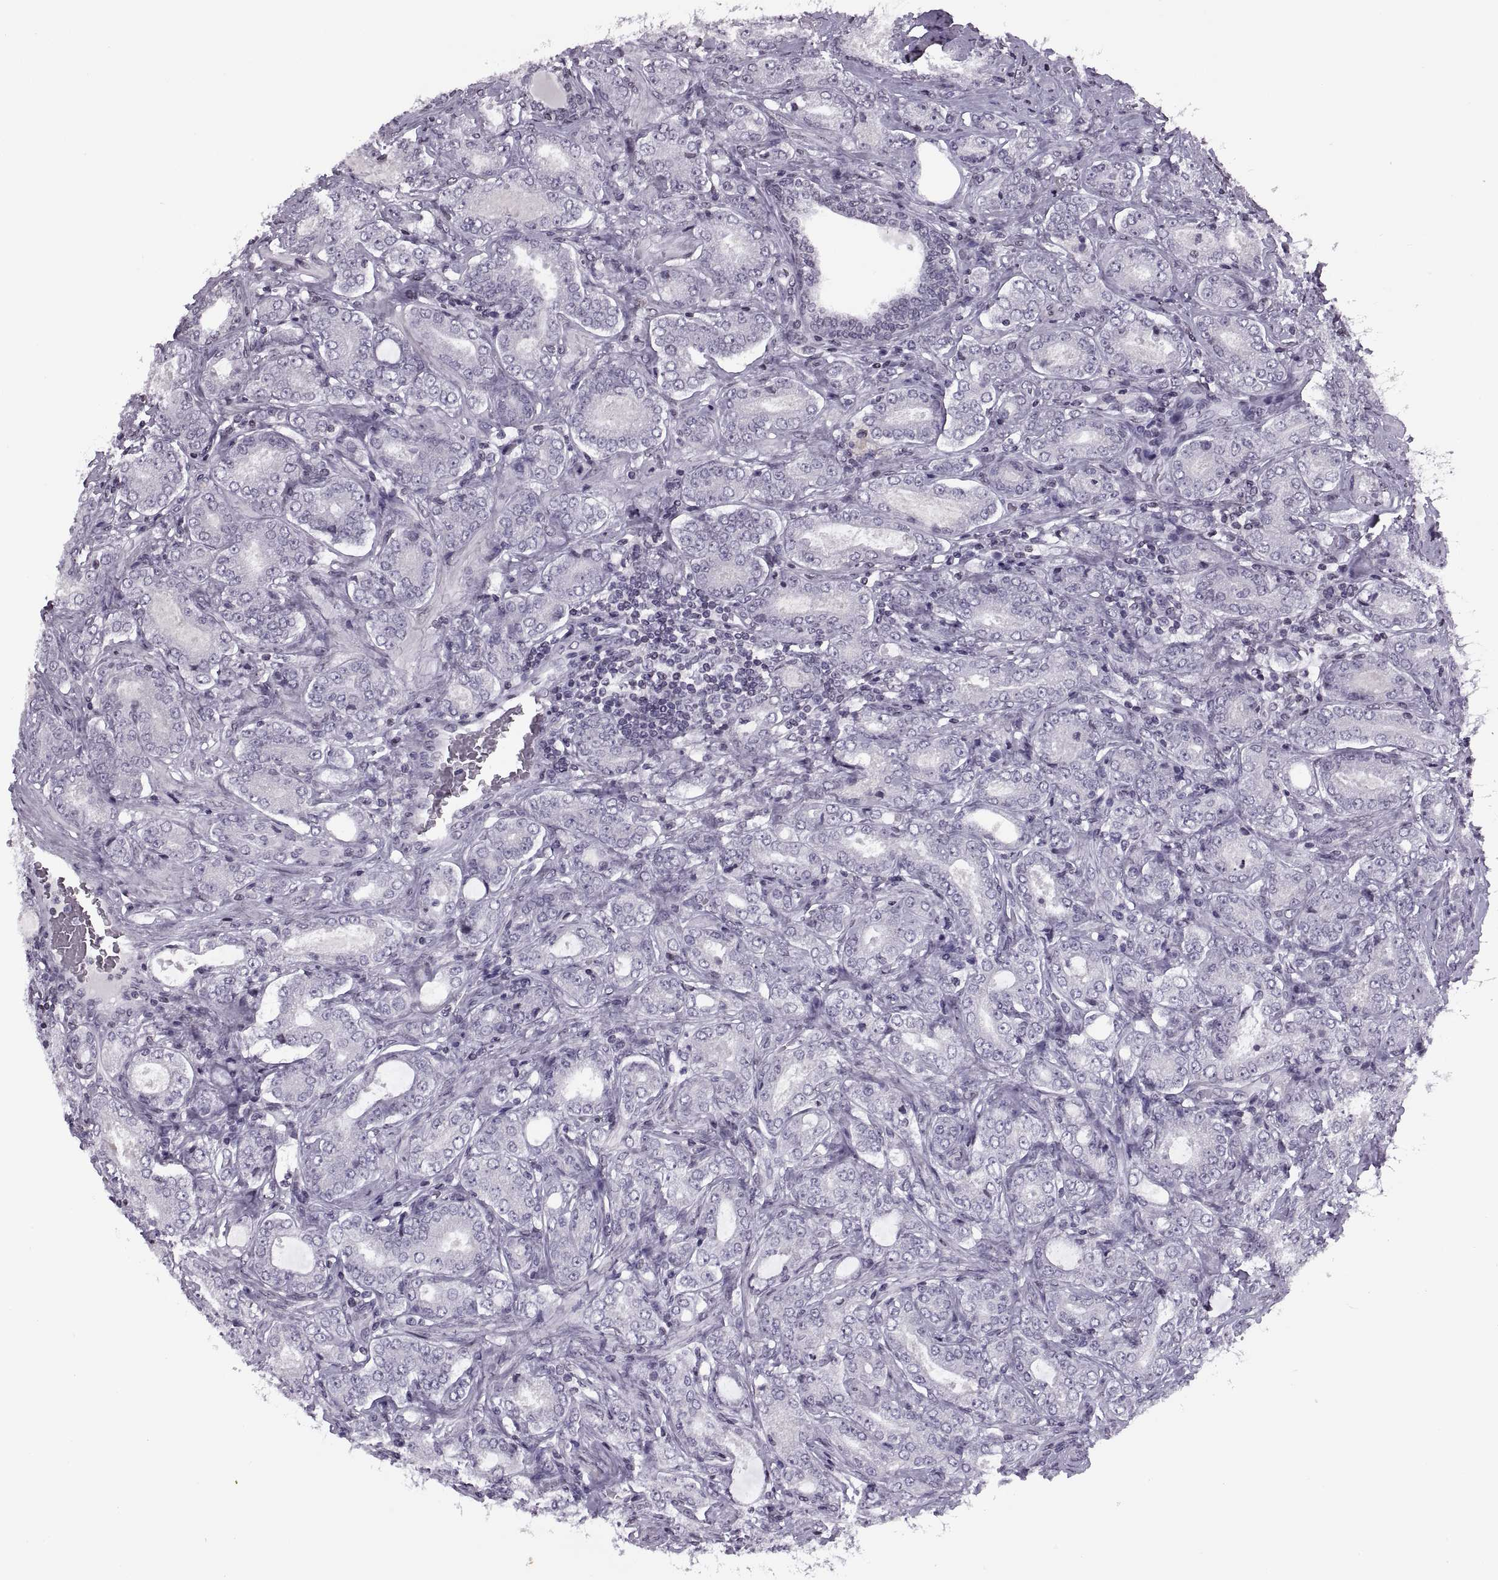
{"staining": {"intensity": "negative", "quantity": "none", "location": "none"}, "tissue": "prostate cancer", "cell_type": "Tumor cells", "image_type": "cancer", "snomed": [{"axis": "morphology", "description": "Adenocarcinoma, NOS"}, {"axis": "topography", "description": "Prostate"}], "caption": "Photomicrograph shows no protein staining in tumor cells of prostate cancer (adenocarcinoma) tissue.", "gene": "H1-8", "patient": {"sex": "male", "age": 64}}